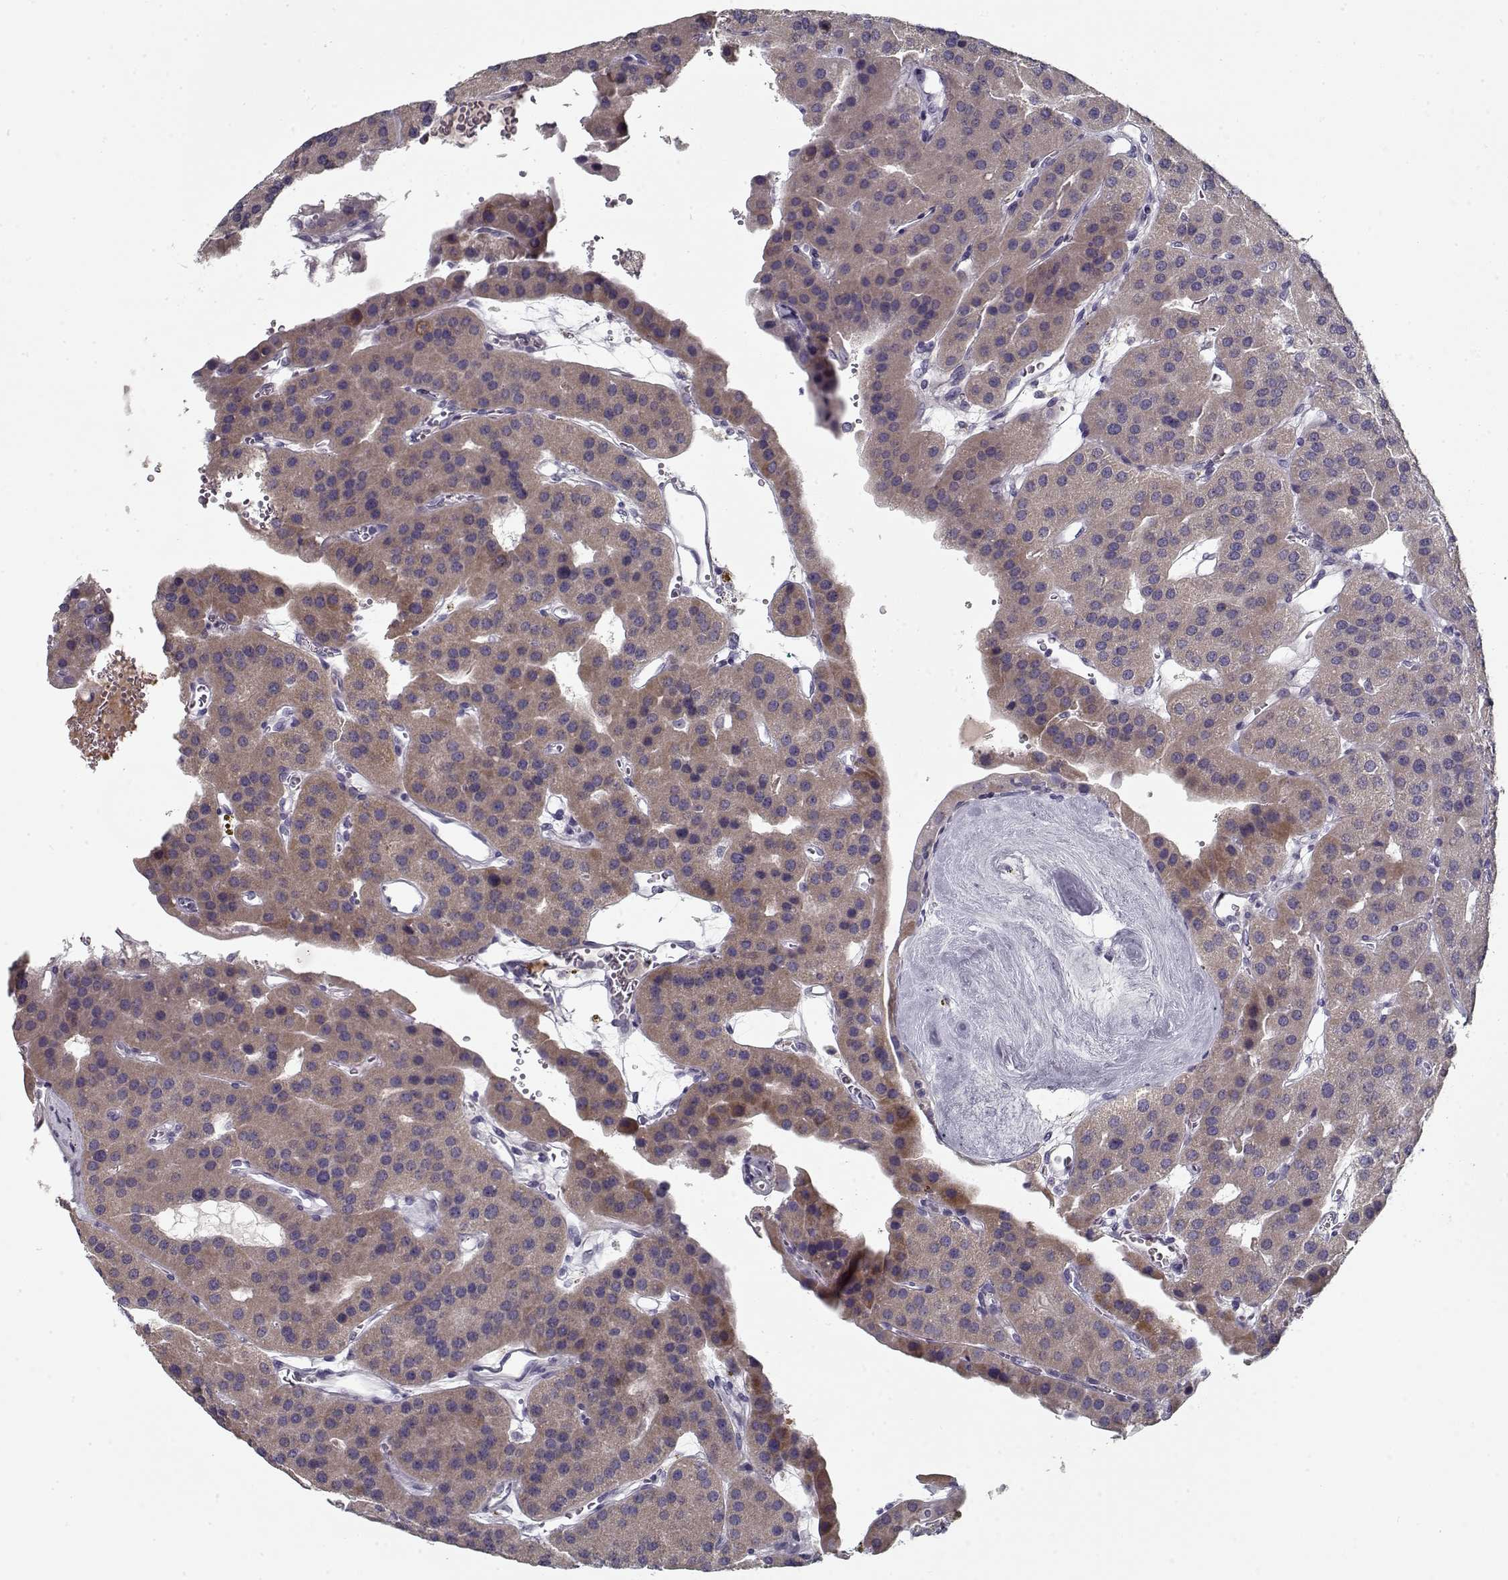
{"staining": {"intensity": "weak", "quantity": ">75%", "location": "cytoplasmic/membranous"}, "tissue": "parathyroid gland", "cell_type": "Glandular cells", "image_type": "normal", "snomed": [{"axis": "morphology", "description": "Normal tissue, NOS"}, {"axis": "morphology", "description": "Adenoma, NOS"}, {"axis": "topography", "description": "Parathyroid gland"}], "caption": "Parathyroid gland was stained to show a protein in brown. There is low levels of weak cytoplasmic/membranous positivity in approximately >75% of glandular cells. (DAB (3,3'-diaminobenzidine) = brown stain, brightfield microscopy at high magnification).", "gene": "DDX25", "patient": {"sex": "female", "age": 86}}